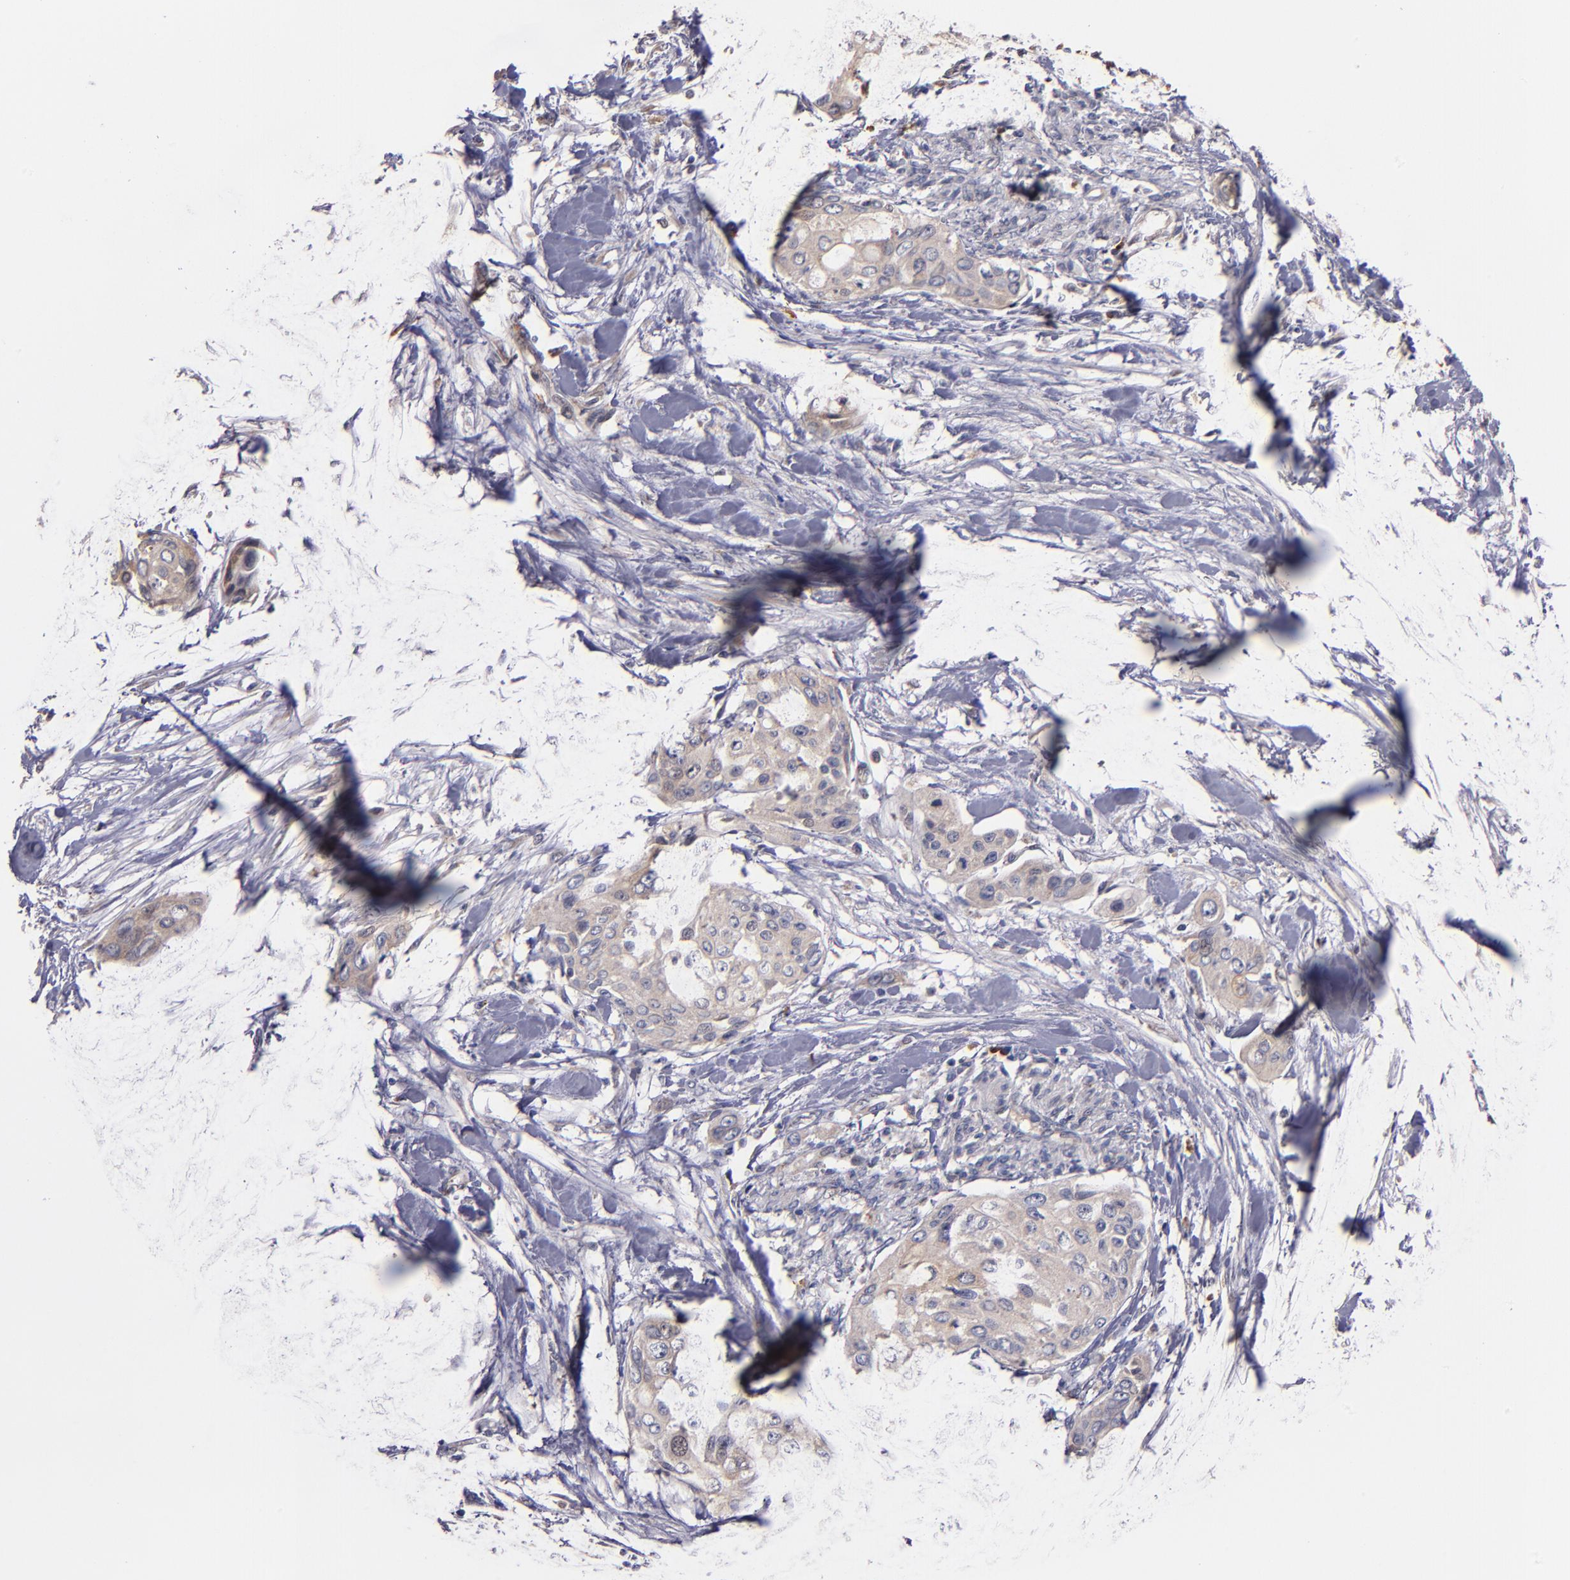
{"staining": {"intensity": "weak", "quantity": ">75%", "location": "cytoplasmic/membranous"}, "tissue": "pancreatic cancer", "cell_type": "Tumor cells", "image_type": "cancer", "snomed": [{"axis": "morphology", "description": "Adenocarcinoma, NOS"}, {"axis": "topography", "description": "Pancreas"}], "caption": "Pancreatic adenocarcinoma stained with a brown dye displays weak cytoplasmic/membranous positive positivity in approximately >75% of tumor cells.", "gene": "IFIH1", "patient": {"sex": "female", "age": 60}}